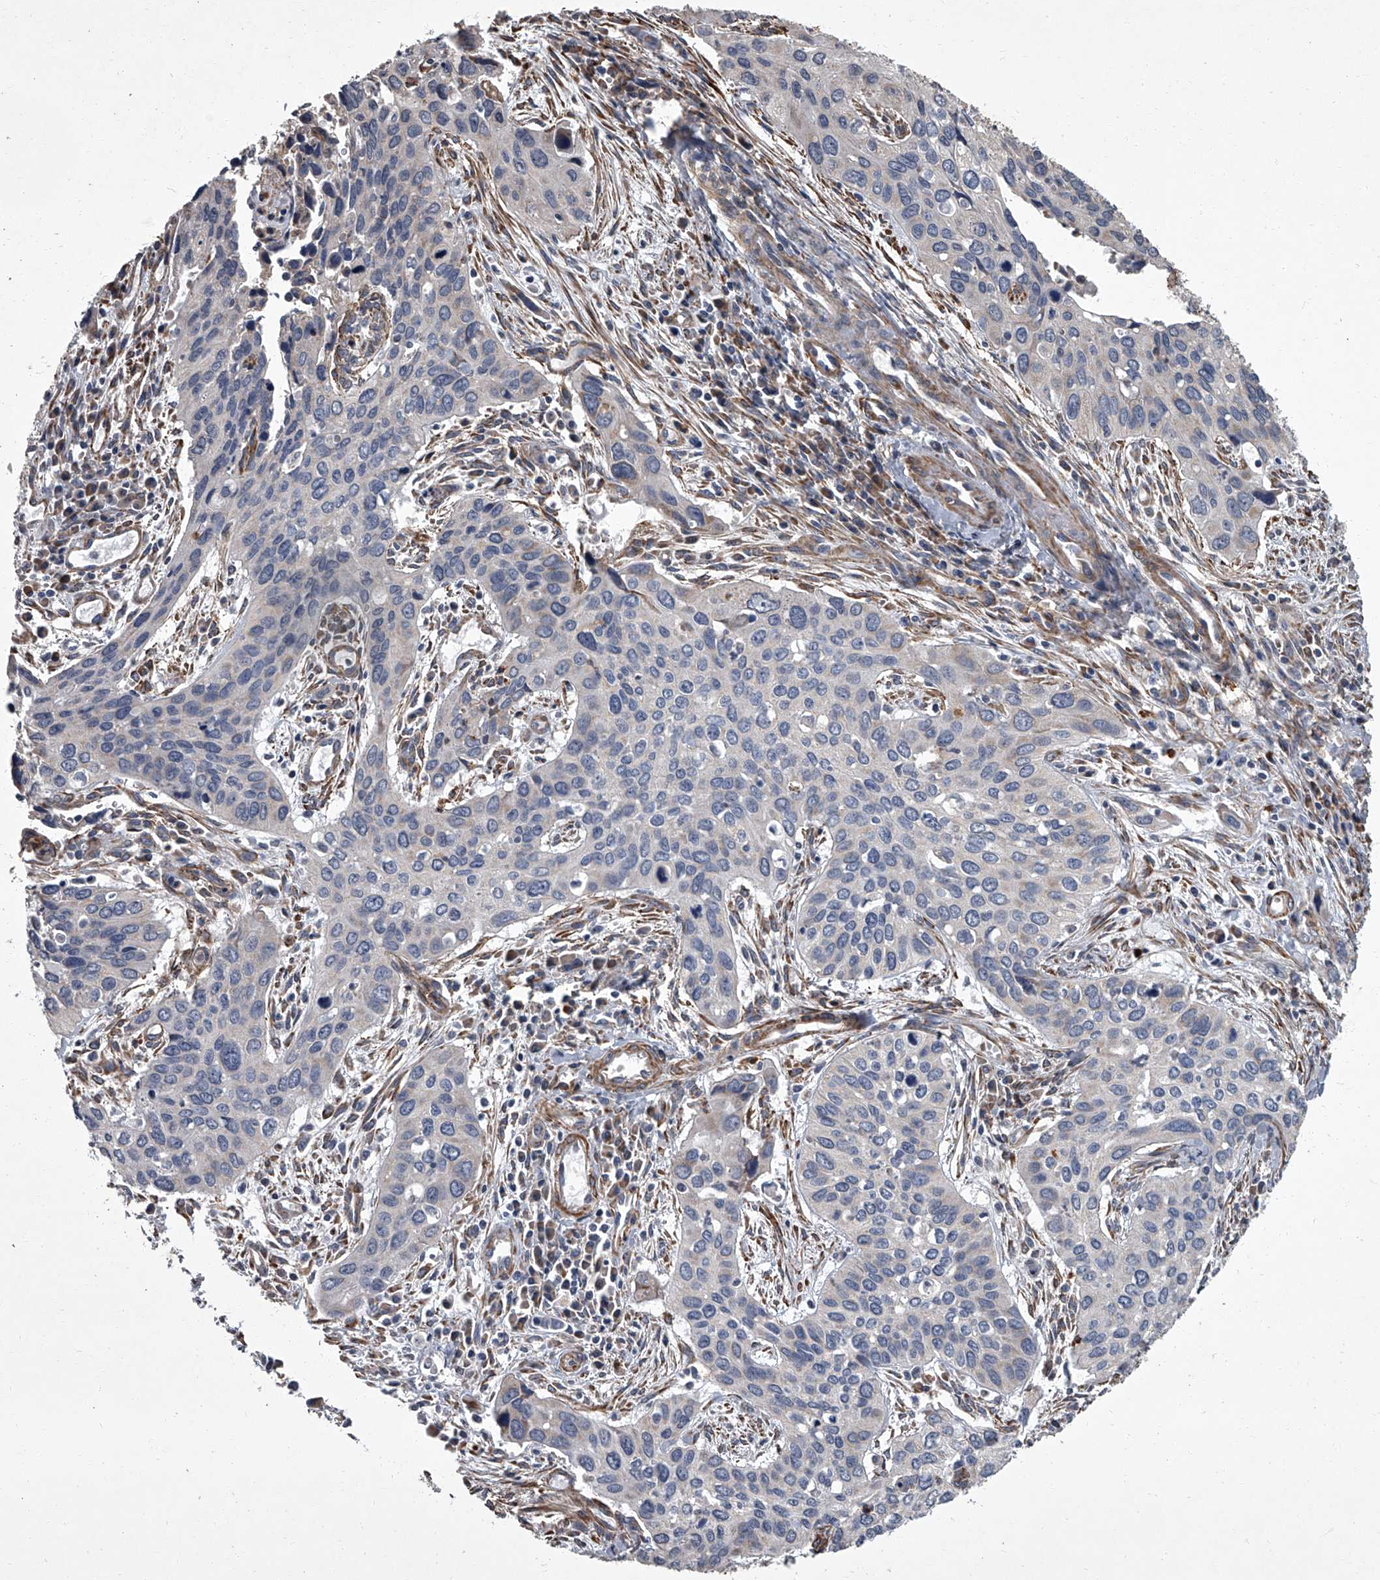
{"staining": {"intensity": "negative", "quantity": "none", "location": "none"}, "tissue": "cervical cancer", "cell_type": "Tumor cells", "image_type": "cancer", "snomed": [{"axis": "morphology", "description": "Squamous cell carcinoma, NOS"}, {"axis": "topography", "description": "Cervix"}], "caption": "An image of human cervical squamous cell carcinoma is negative for staining in tumor cells. (Stains: DAB immunohistochemistry (IHC) with hematoxylin counter stain, Microscopy: brightfield microscopy at high magnification).", "gene": "SIRT4", "patient": {"sex": "female", "age": 55}}